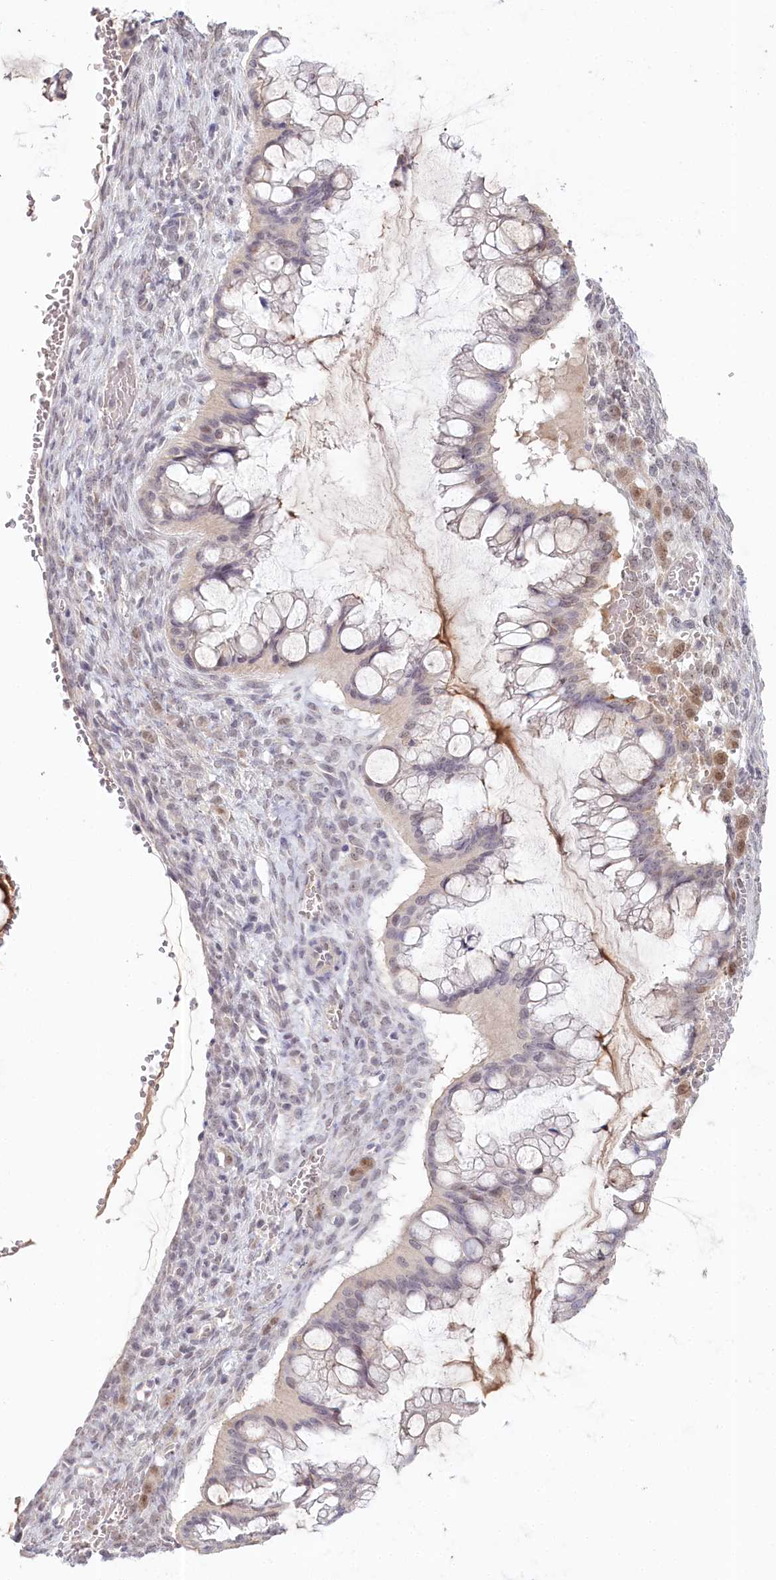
{"staining": {"intensity": "weak", "quantity": "<25%", "location": "nuclear"}, "tissue": "ovarian cancer", "cell_type": "Tumor cells", "image_type": "cancer", "snomed": [{"axis": "morphology", "description": "Cystadenocarcinoma, mucinous, NOS"}, {"axis": "topography", "description": "Ovary"}], "caption": "IHC image of ovarian cancer stained for a protein (brown), which exhibits no staining in tumor cells.", "gene": "AMTN", "patient": {"sex": "female", "age": 73}}